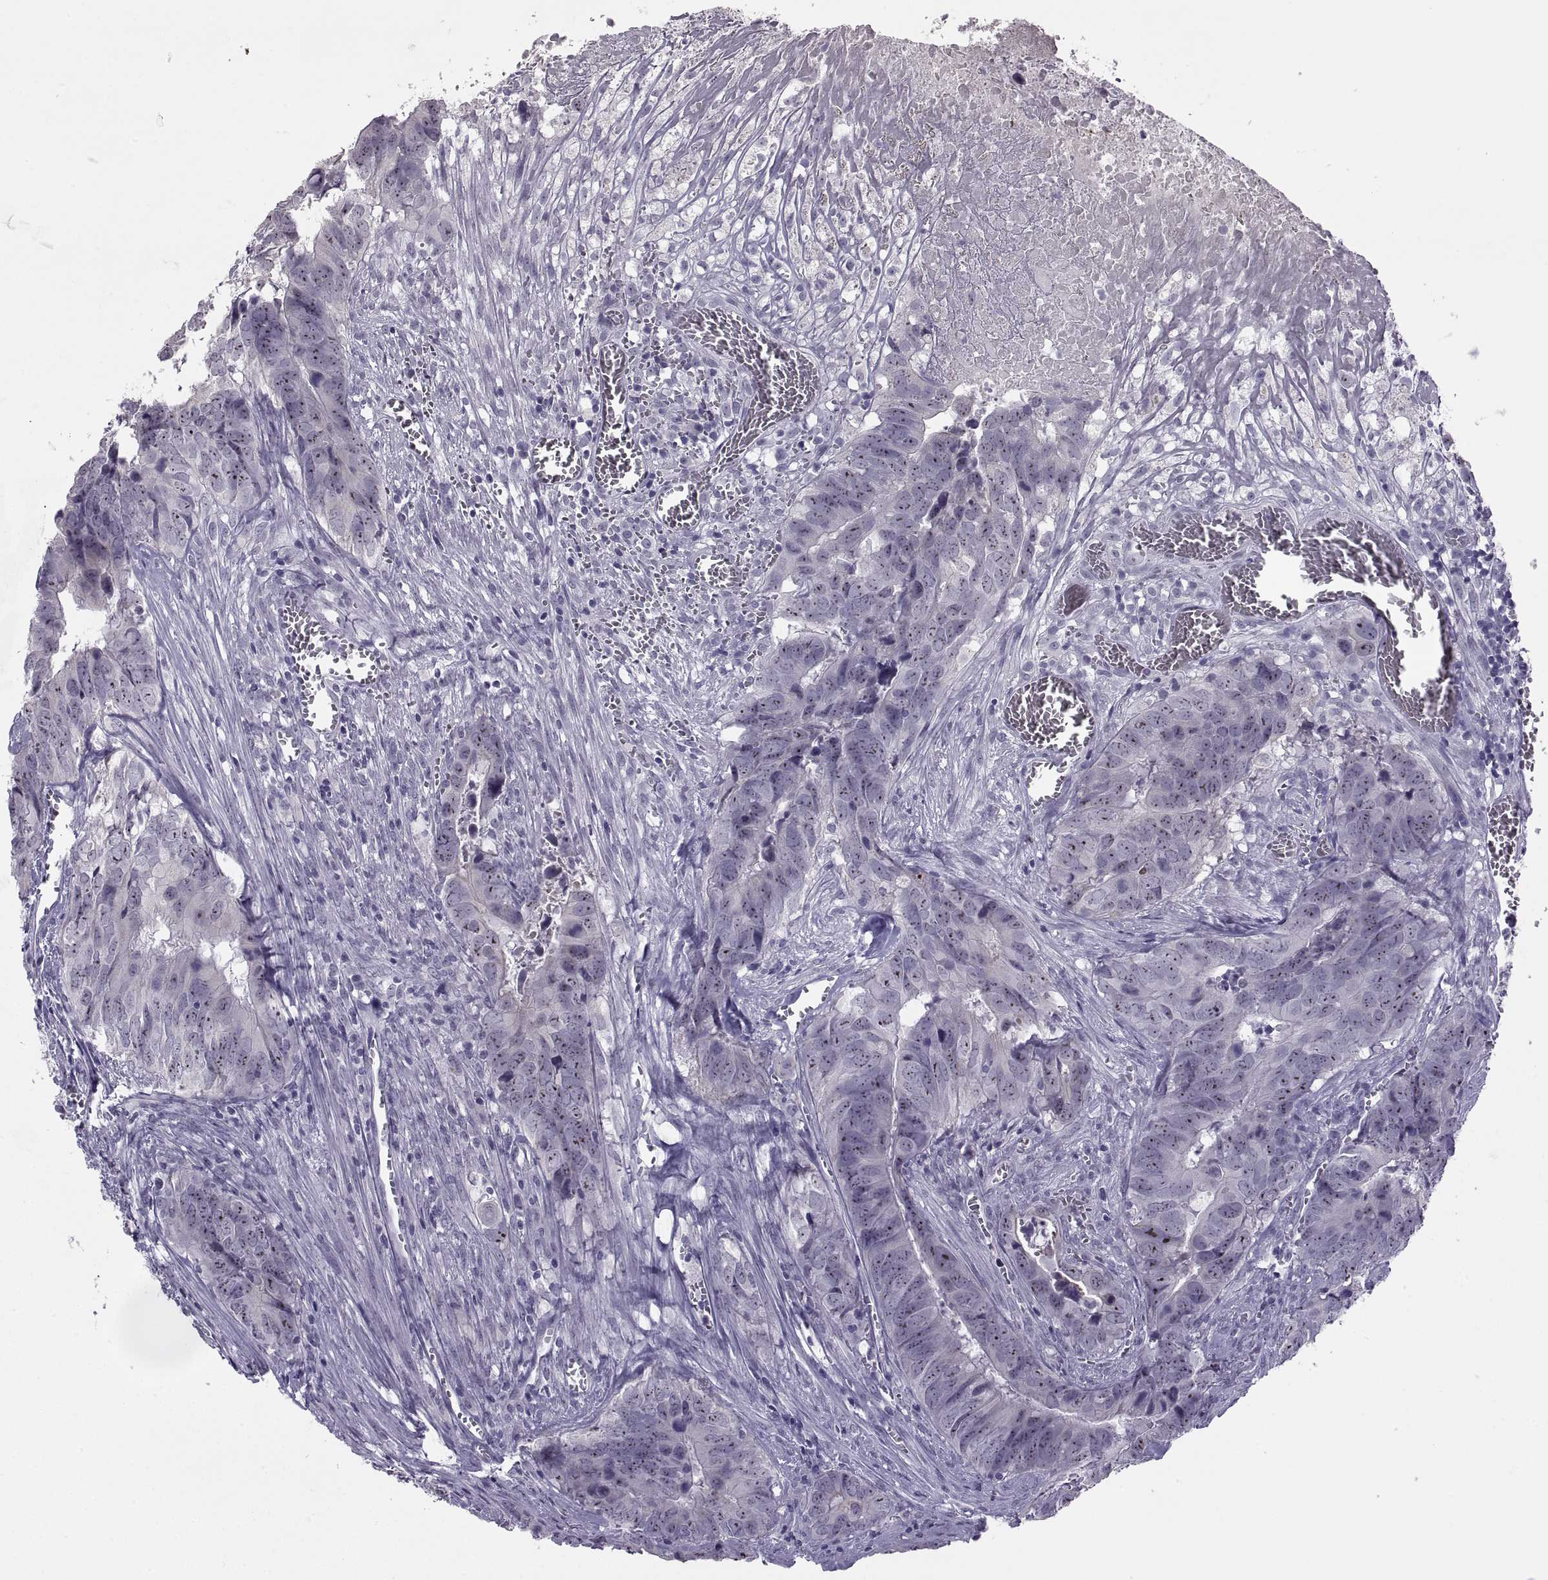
{"staining": {"intensity": "negative", "quantity": "none", "location": "none"}, "tissue": "colorectal cancer", "cell_type": "Tumor cells", "image_type": "cancer", "snomed": [{"axis": "morphology", "description": "Adenocarcinoma, NOS"}, {"axis": "topography", "description": "Colon"}], "caption": "High magnification brightfield microscopy of colorectal adenocarcinoma stained with DAB (brown) and counterstained with hematoxylin (blue): tumor cells show no significant staining.", "gene": "ASIC2", "patient": {"sex": "female", "age": 82}}